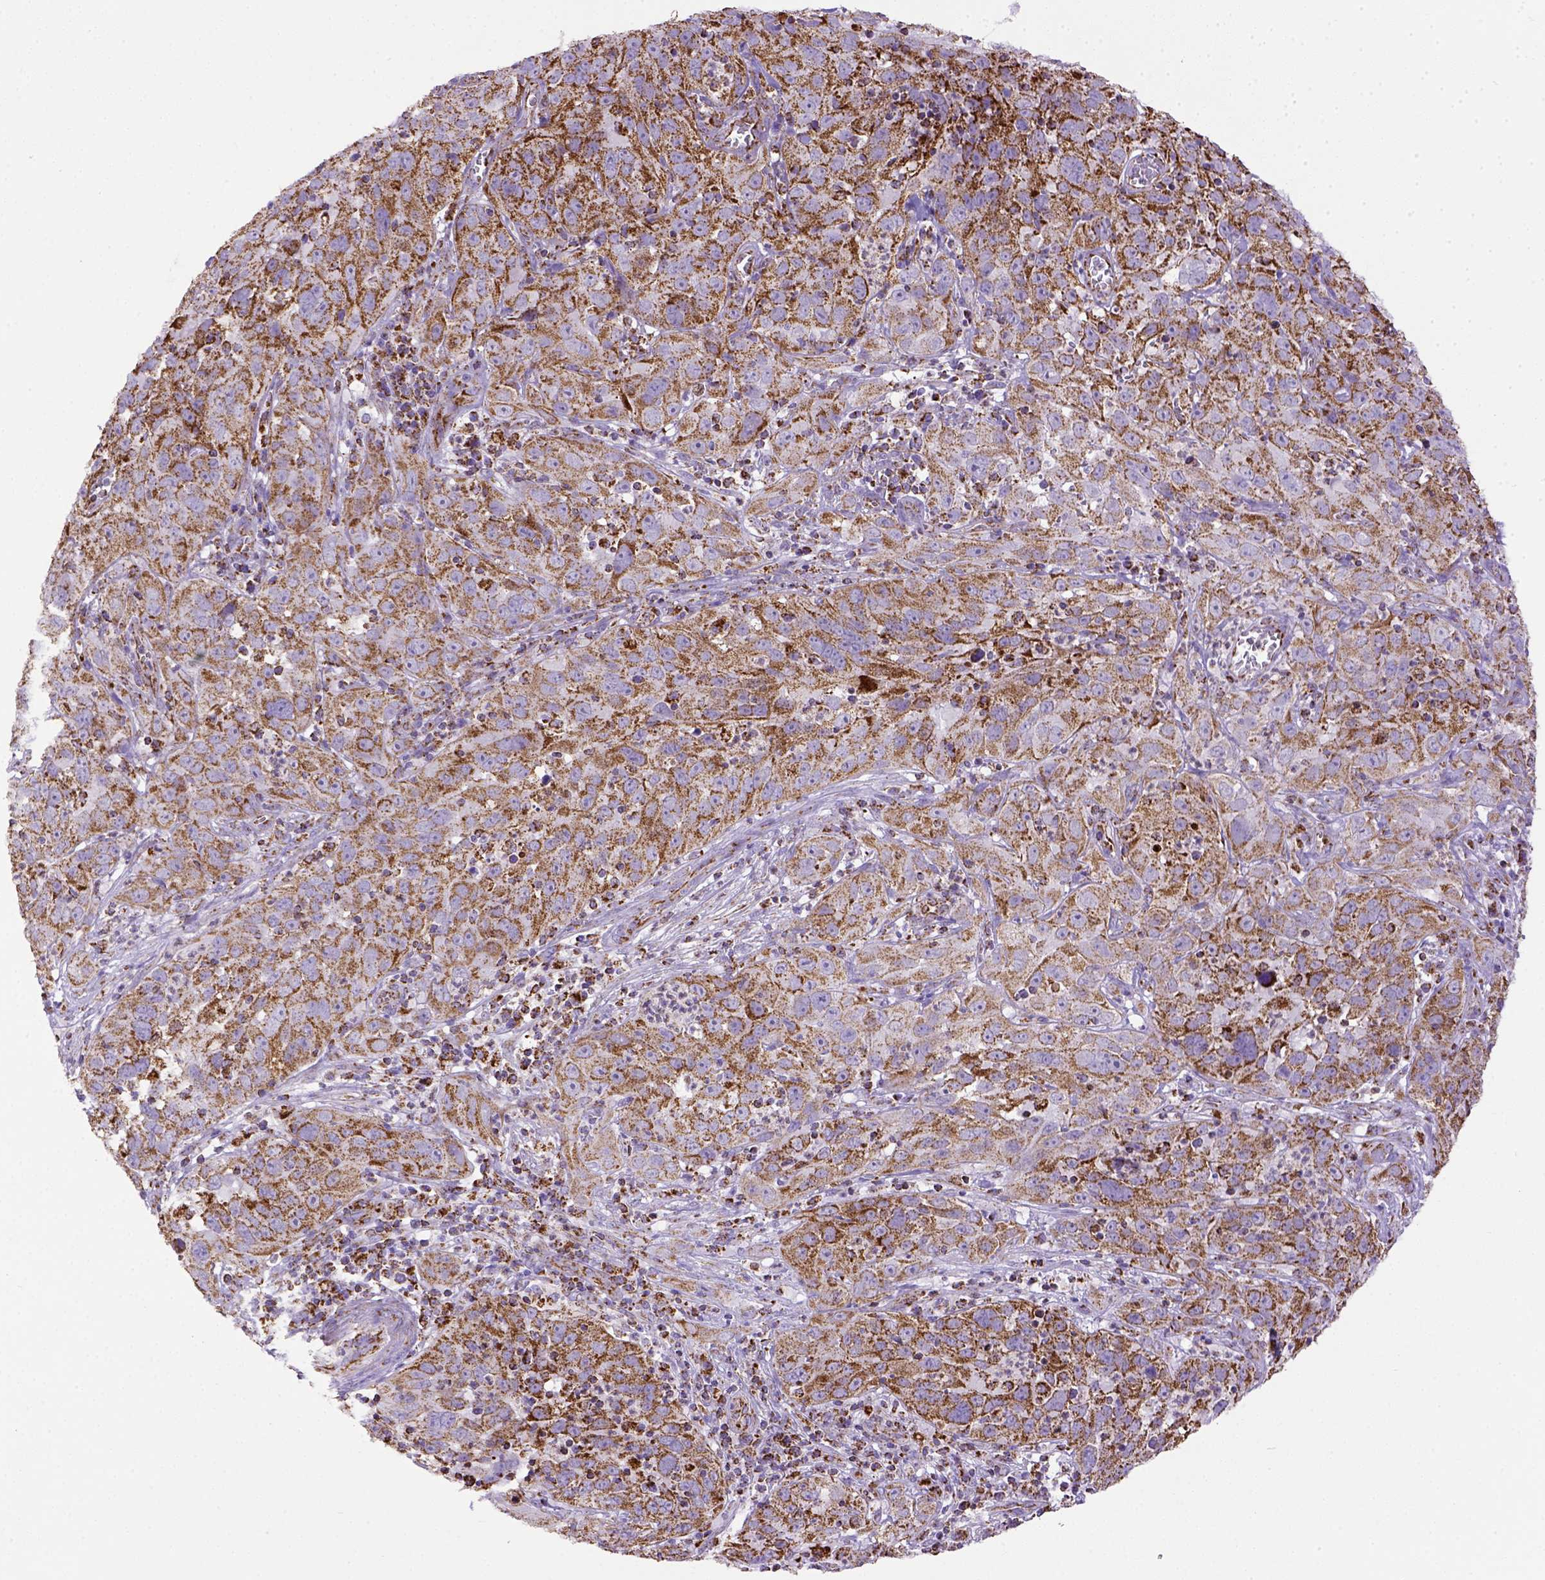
{"staining": {"intensity": "moderate", "quantity": ">75%", "location": "cytoplasmic/membranous"}, "tissue": "cervical cancer", "cell_type": "Tumor cells", "image_type": "cancer", "snomed": [{"axis": "morphology", "description": "Squamous cell carcinoma, NOS"}, {"axis": "topography", "description": "Cervix"}], "caption": "Immunohistochemistry (IHC) image of cervical squamous cell carcinoma stained for a protein (brown), which reveals medium levels of moderate cytoplasmic/membranous expression in approximately >75% of tumor cells.", "gene": "MT-CO1", "patient": {"sex": "female", "age": 32}}